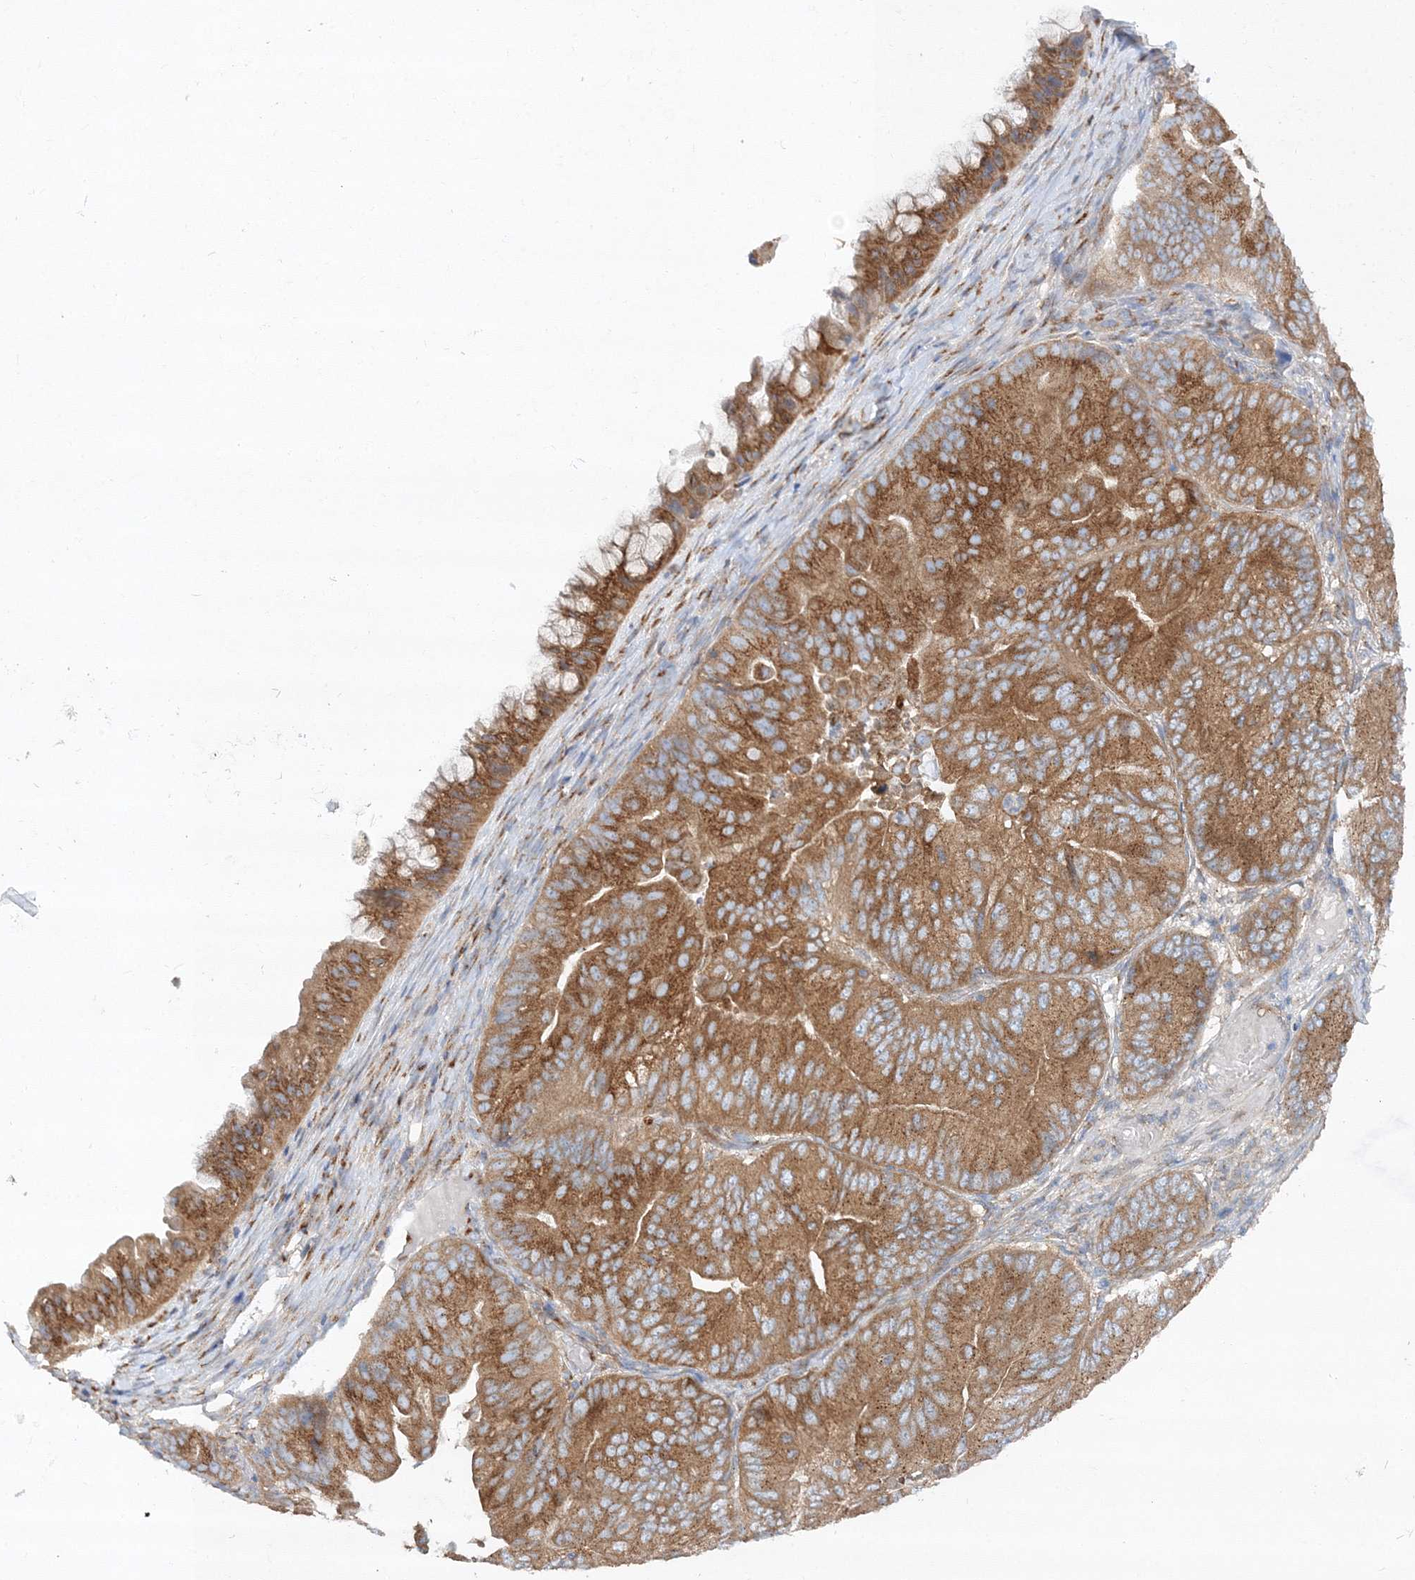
{"staining": {"intensity": "moderate", "quantity": ">75%", "location": "cytoplasmic/membranous"}, "tissue": "ovarian cancer", "cell_type": "Tumor cells", "image_type": "cancer", "snomed": [{"axis": "morphology", "description": "Cystadenocarcinoma, mucinous, NOS"}, {"axis": "topography", "description": "Ovary"}], "caption": "Moderate cytoplasmic/membranous protein positivity is seen in about >75% of tumor cells in ovarian cancer (mucinous cystadenocarcinoma).", "gene": "SEC23IP", "patient": {"sex": "female", "age": 61}}